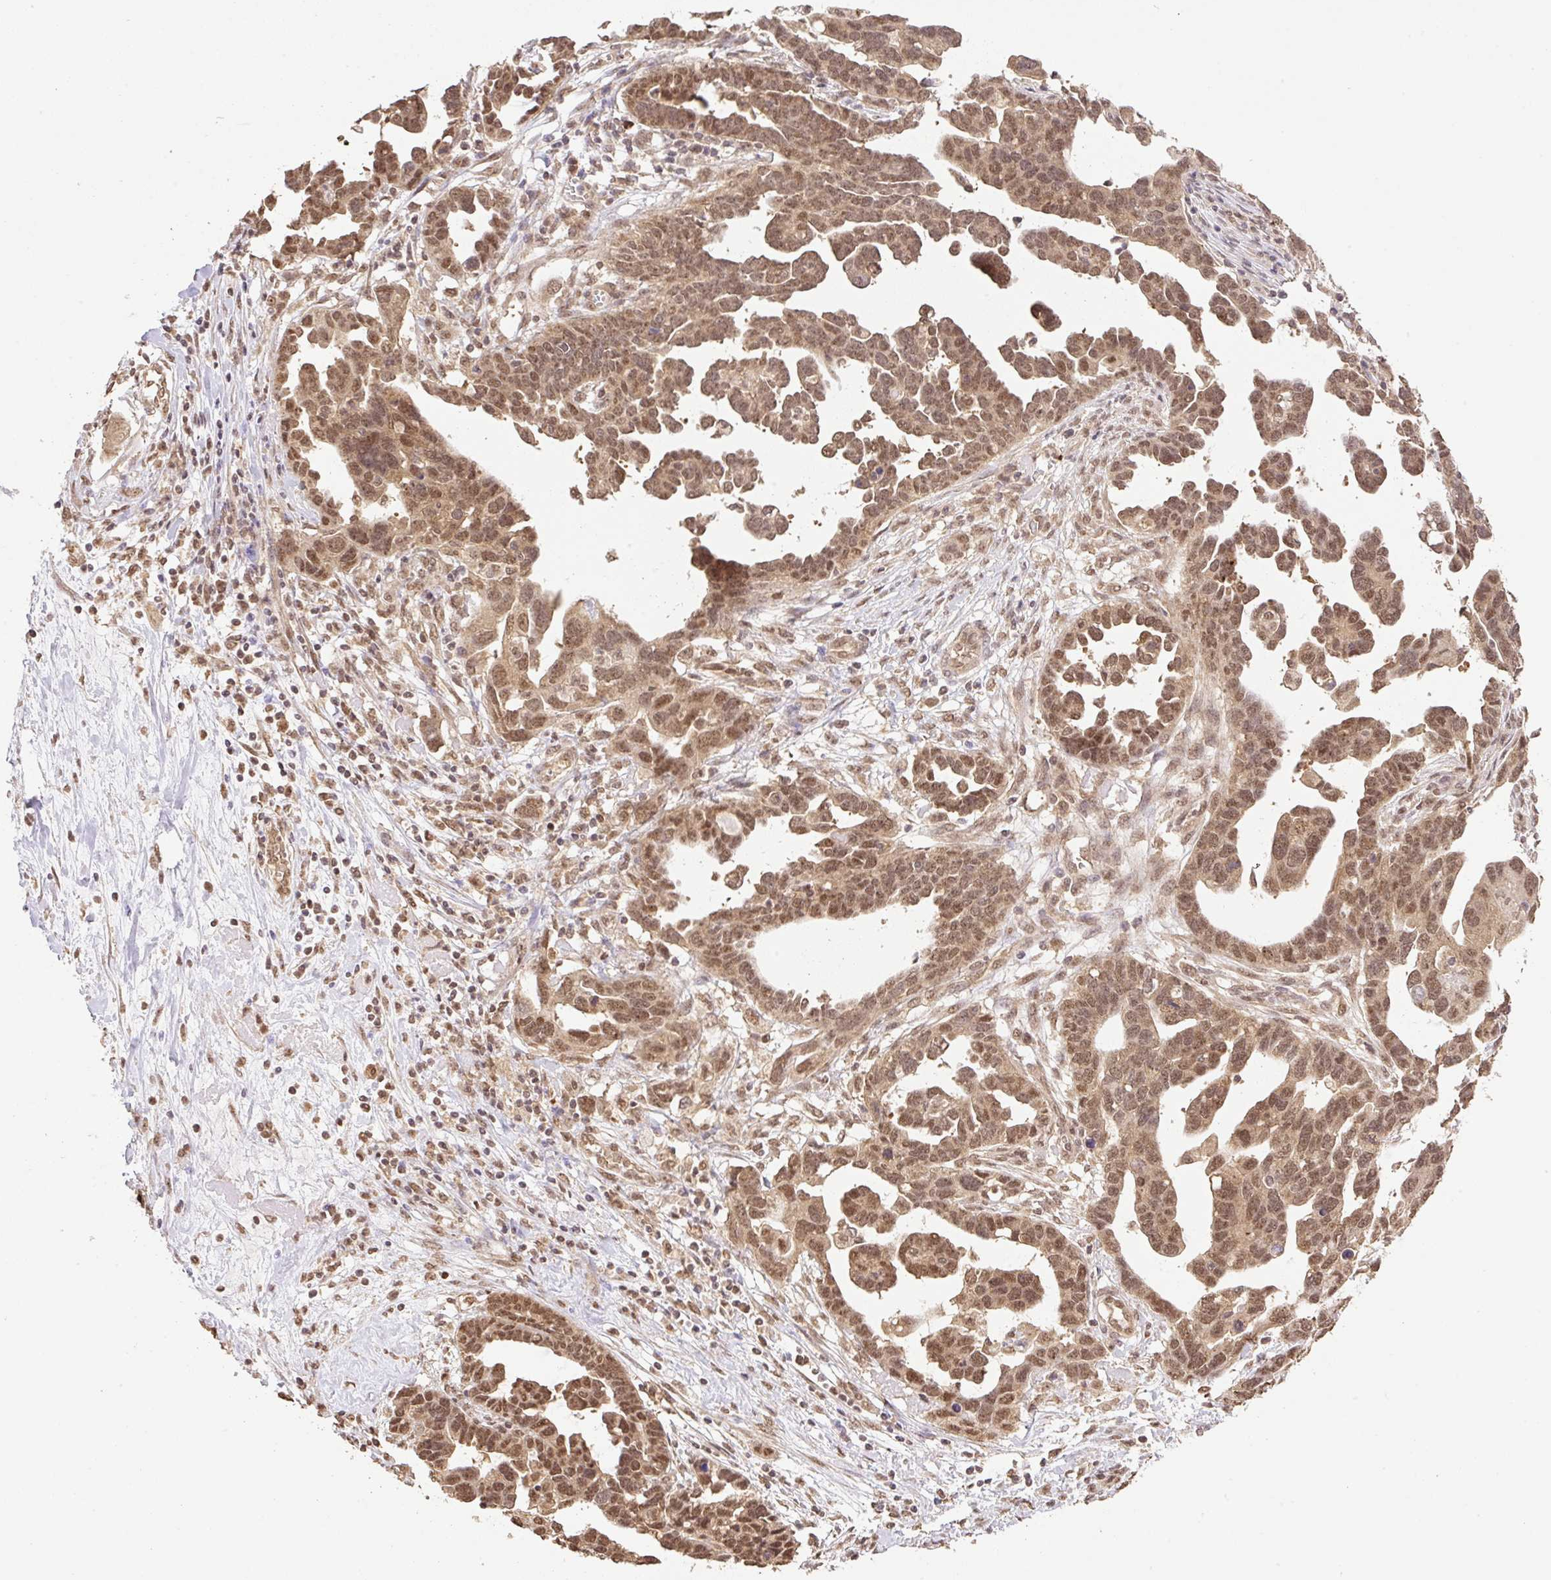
{"staining": {"intensity": "moderate", "quantity": ">75%", "location": "cytoplasmic/membranous,nuclear"}, "tissue": "ovarian cancer", "cell_type": "Tumor cells", "image_type": "cancer", "snomed": [{"axis": "morphology", "description": "Cystadenocarcinoma, serous, NOS"}, {"axis": "topography", "description": "Ovary"}], "caption": "Brown immunohistochemical staining in ovarian serous cystadenocarcinoma reveals moderate cytoplasmic/membranous and nuclear expression in about >75% of tumor cells.", "gene": "VPS25", "patient": {"sex": "female", "age": 54}}